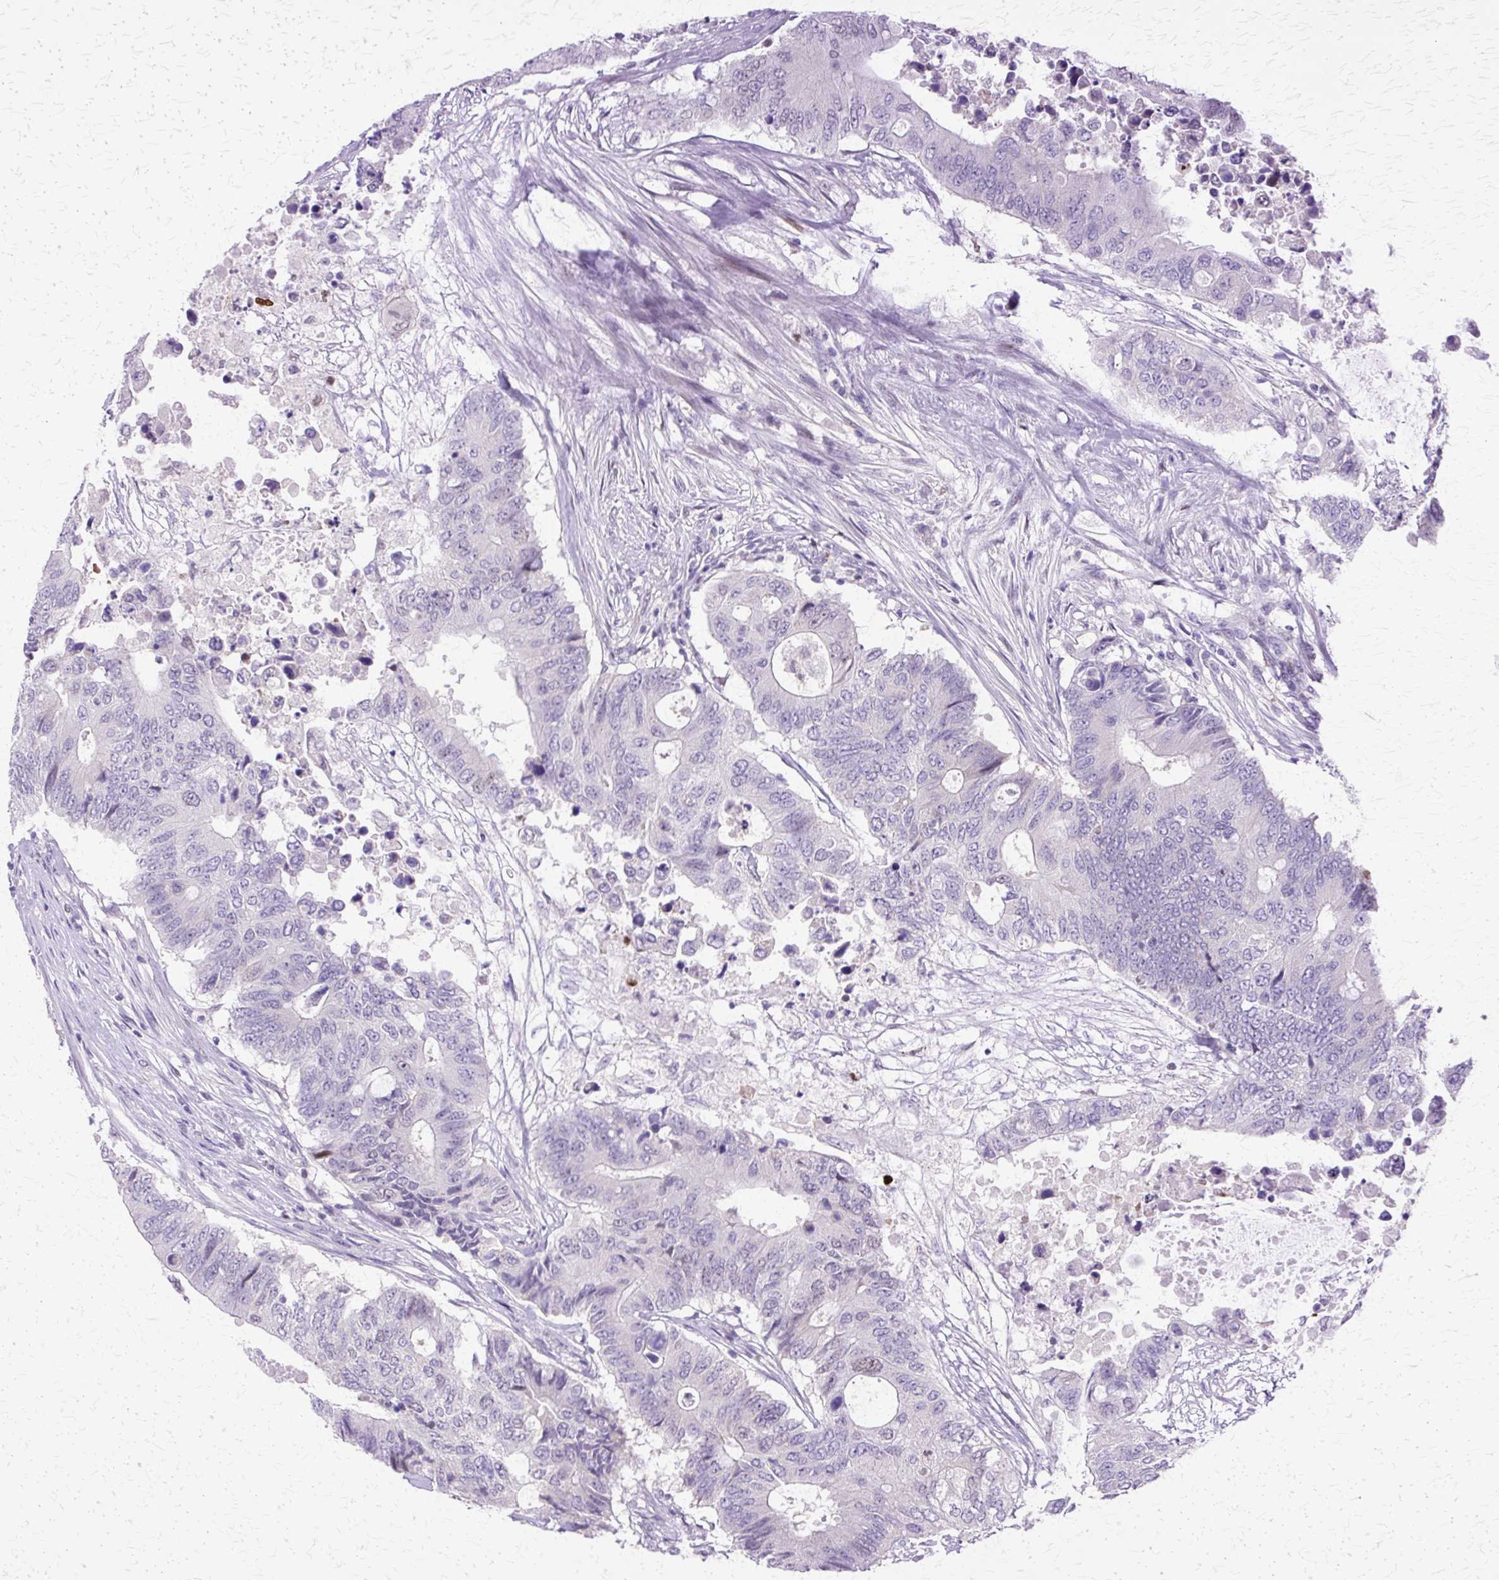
{"staining": {"intensity": "negative", "quantity": "none", "location": "none"}, "tissue": "colorectal cancer", "cell_type": "Tumor cells", "image_type": "cancer", "snomed": [{"axis": "morphology", "description": "Adenocarcinoma, NOS"}, {"axis": "topography", "description": "Colon"}], "caption": "Colorectal adenocarcinoma was stained to show a protein in brown. There is no significant positivity in tumor cells.", "gene": "HSPA8", "patient": {"sex": "male", "age": 71}}